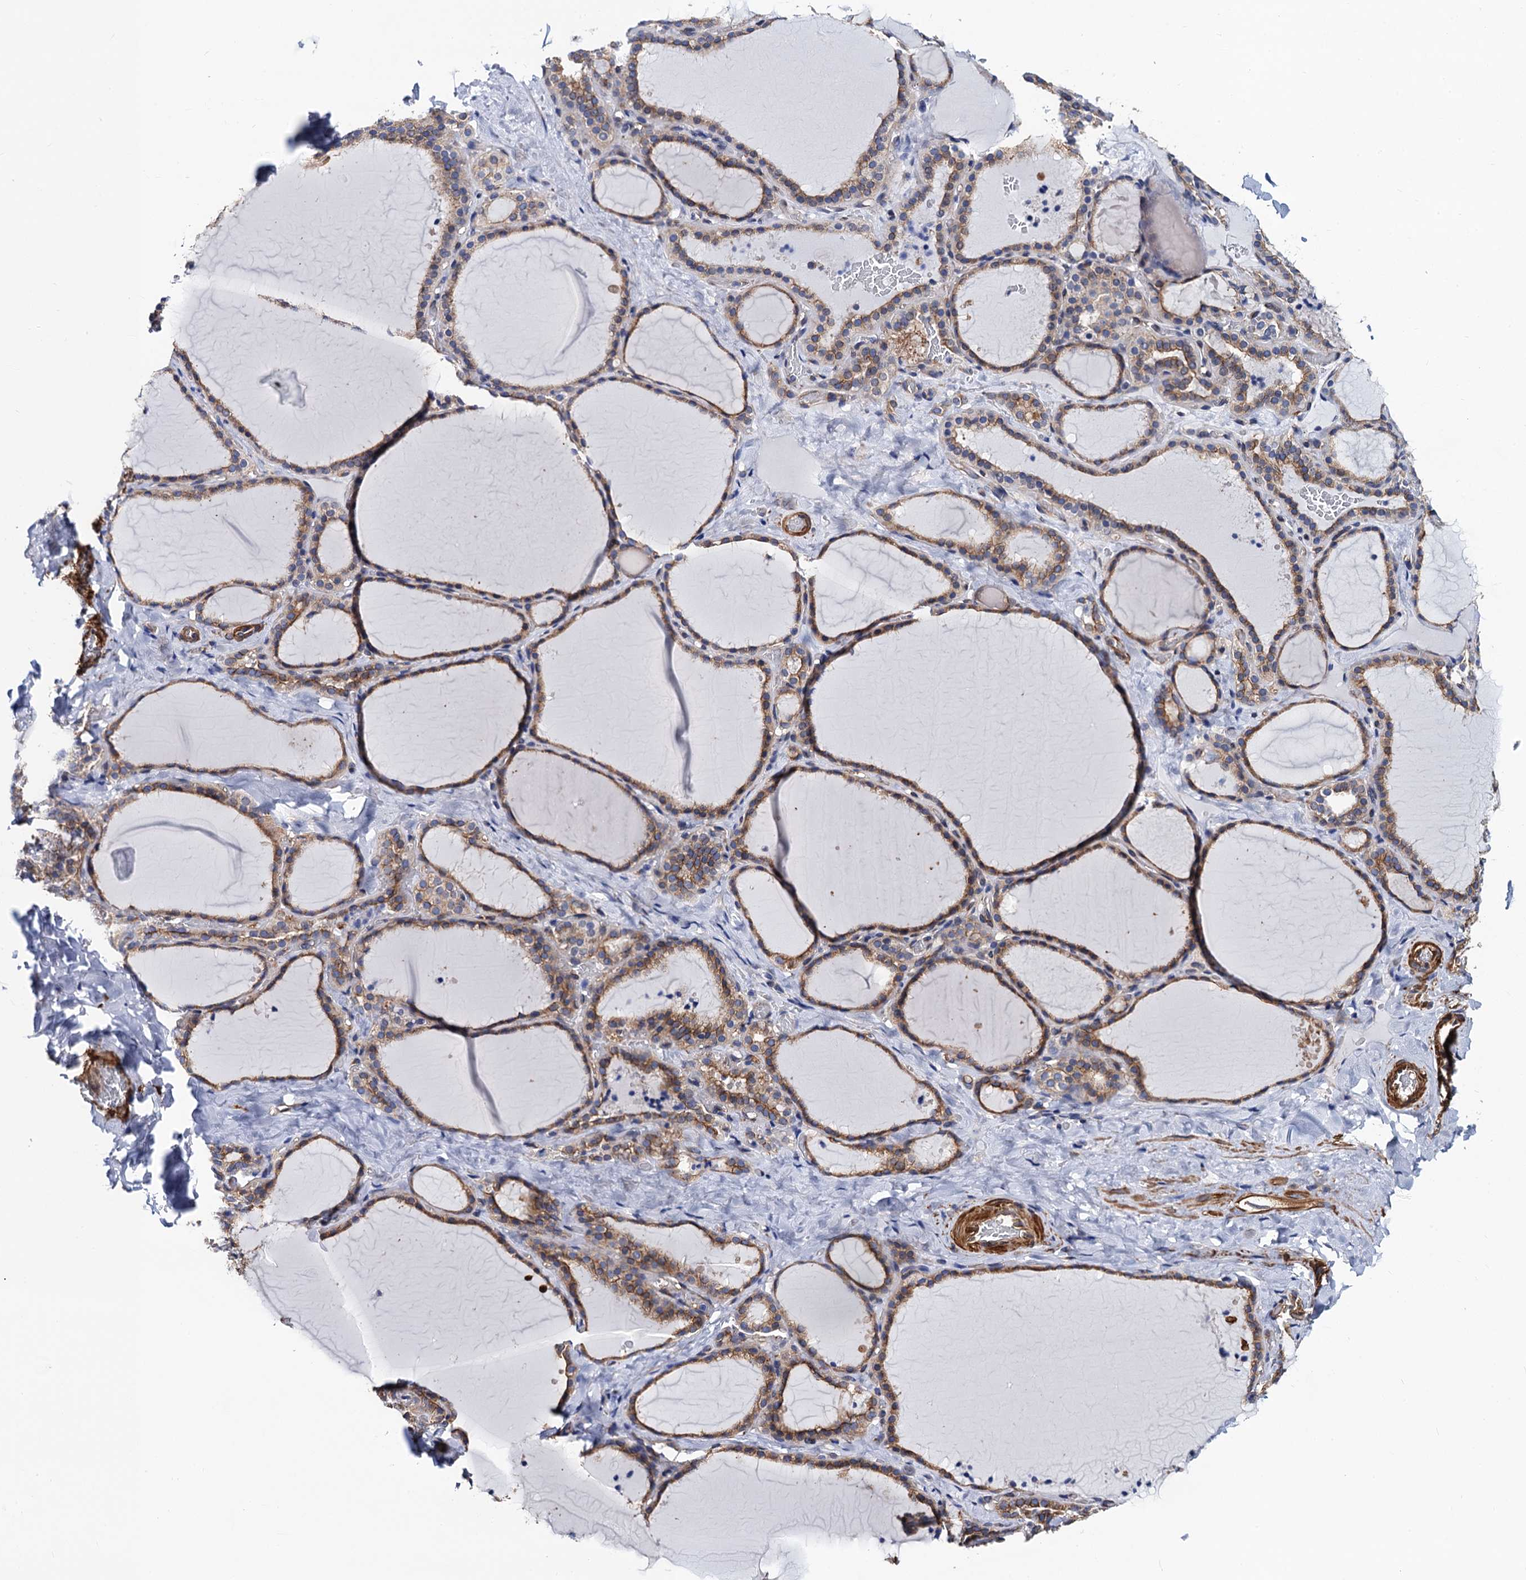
{"staining": {"intensity": "moderate", "quantity": "25%-75%", "location": "cytoplasmic/membranous"}, "tissue": "thyroid gland", "cell_type": "Glandular cells", "image_type": "normal", "snomed": [{"axis": "morphology", "description": "Normal tissue, NOS"}, {"axis": "topography", "description": "Thyroid gland"}], "caption": "A brown stain labels moderate cytoplasmic/membranous expression of a protein in glandular cells of unremarkable thyroid gland. Immunohistochemistry stains the protein of interest in brown and the nuclei are stained blue.", "gene": "ZDHHC18", "patient": {"sex": "female", "age": 22}}